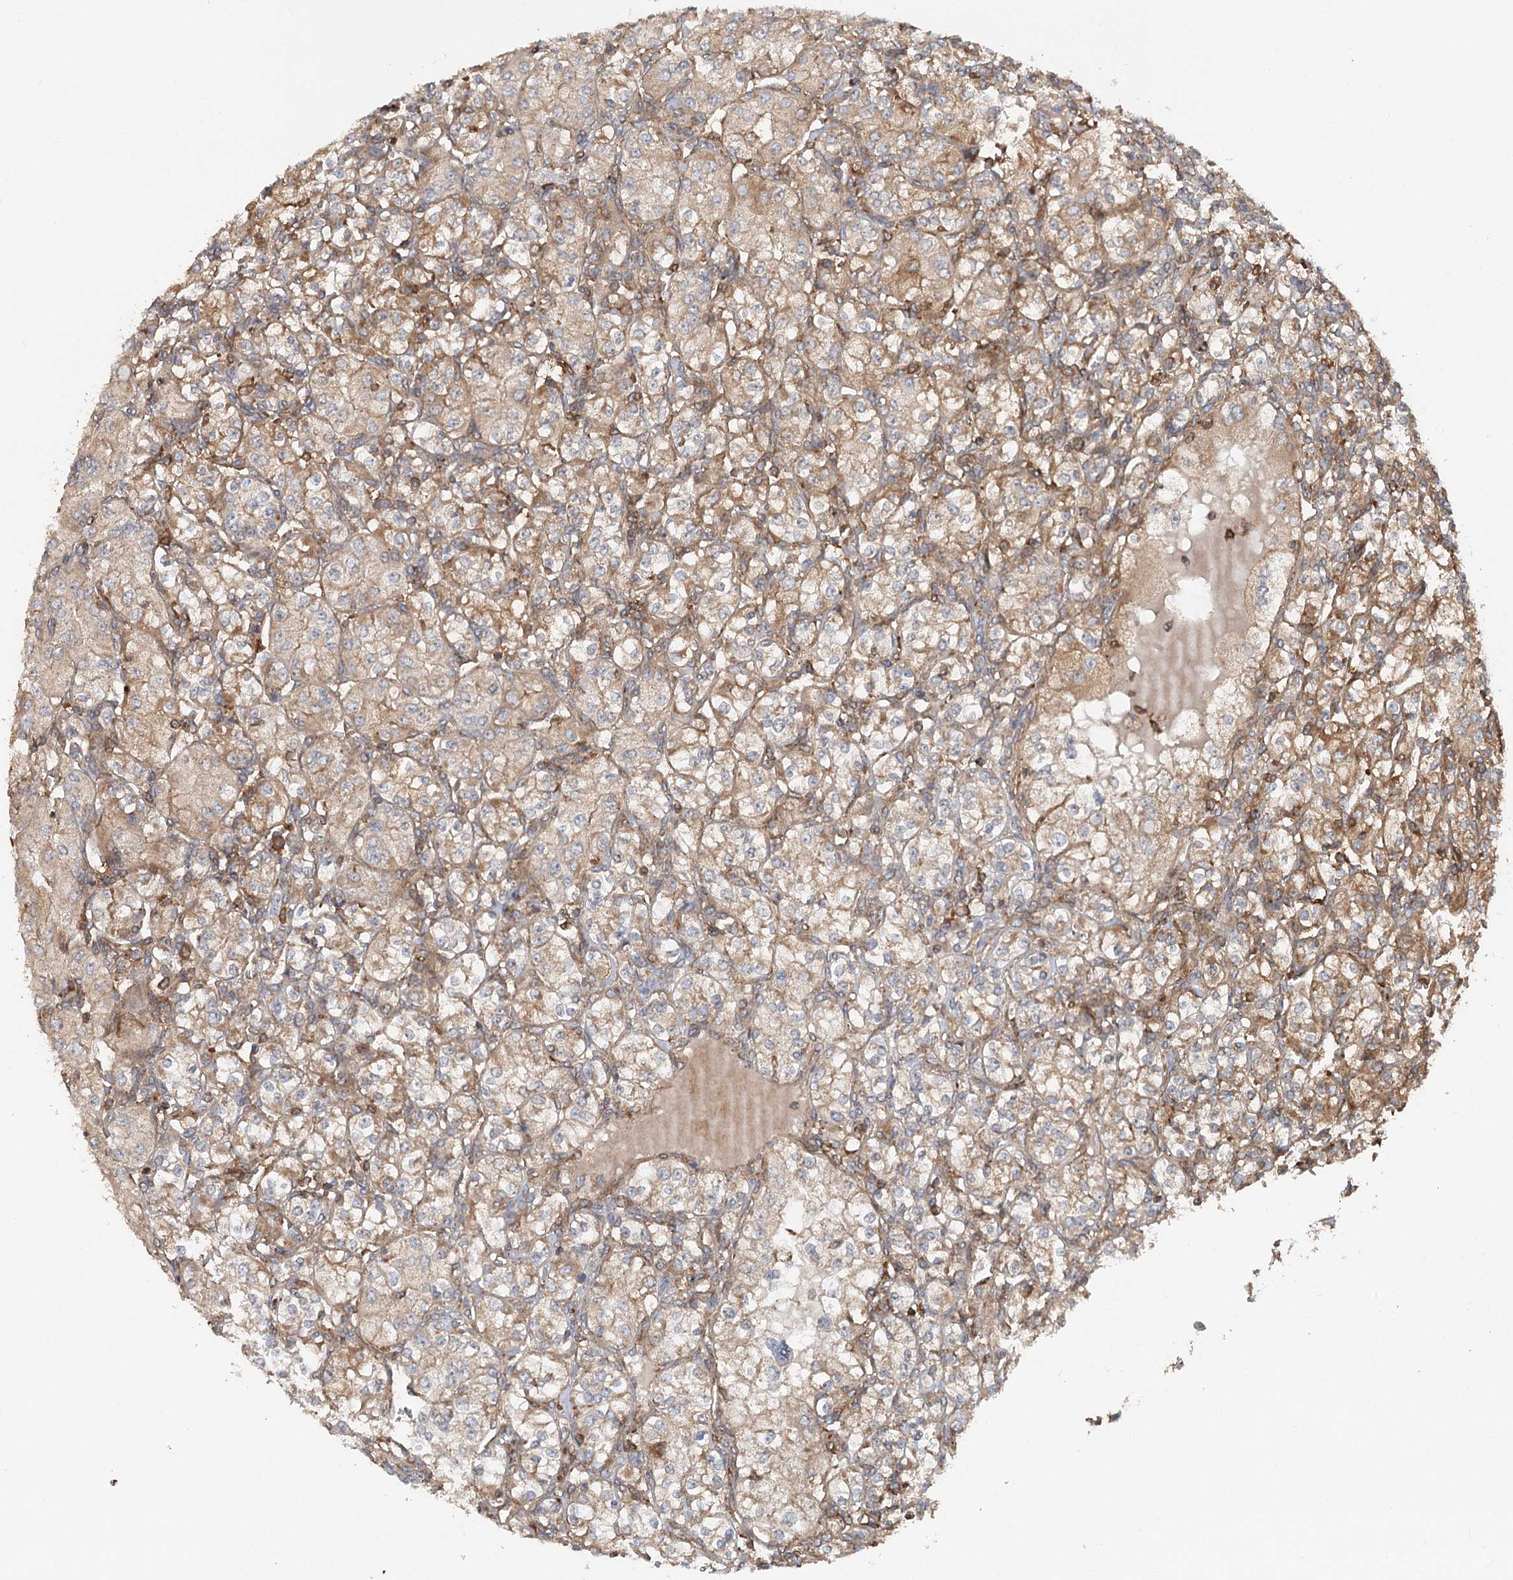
{"staining": {"intensity": "weak", "quantity": ">75%", "location": "cytoplasmic/membranous"}, "tissue": "renal cancer", "cell_type": "Tumor cells", "image_type": "cancer", "snomed": [{"axis": "morphology", "description": "Adenocarcinoma, NOS"}, {"axis": "topography", "description": "Kidney"}], "caption": "Immunohistochemistry (DAB (3,3'-diaminobenzidine)) staining of human renal adenocarcinoma reveals weak cytoplasmic/membranous protein expression in approximately >75% of tumor cells. The protein is shown in brown color, while the nuclei are stained blue.", "gene": "PAIP2", "patient": {"sex": "male", "age": 77}}